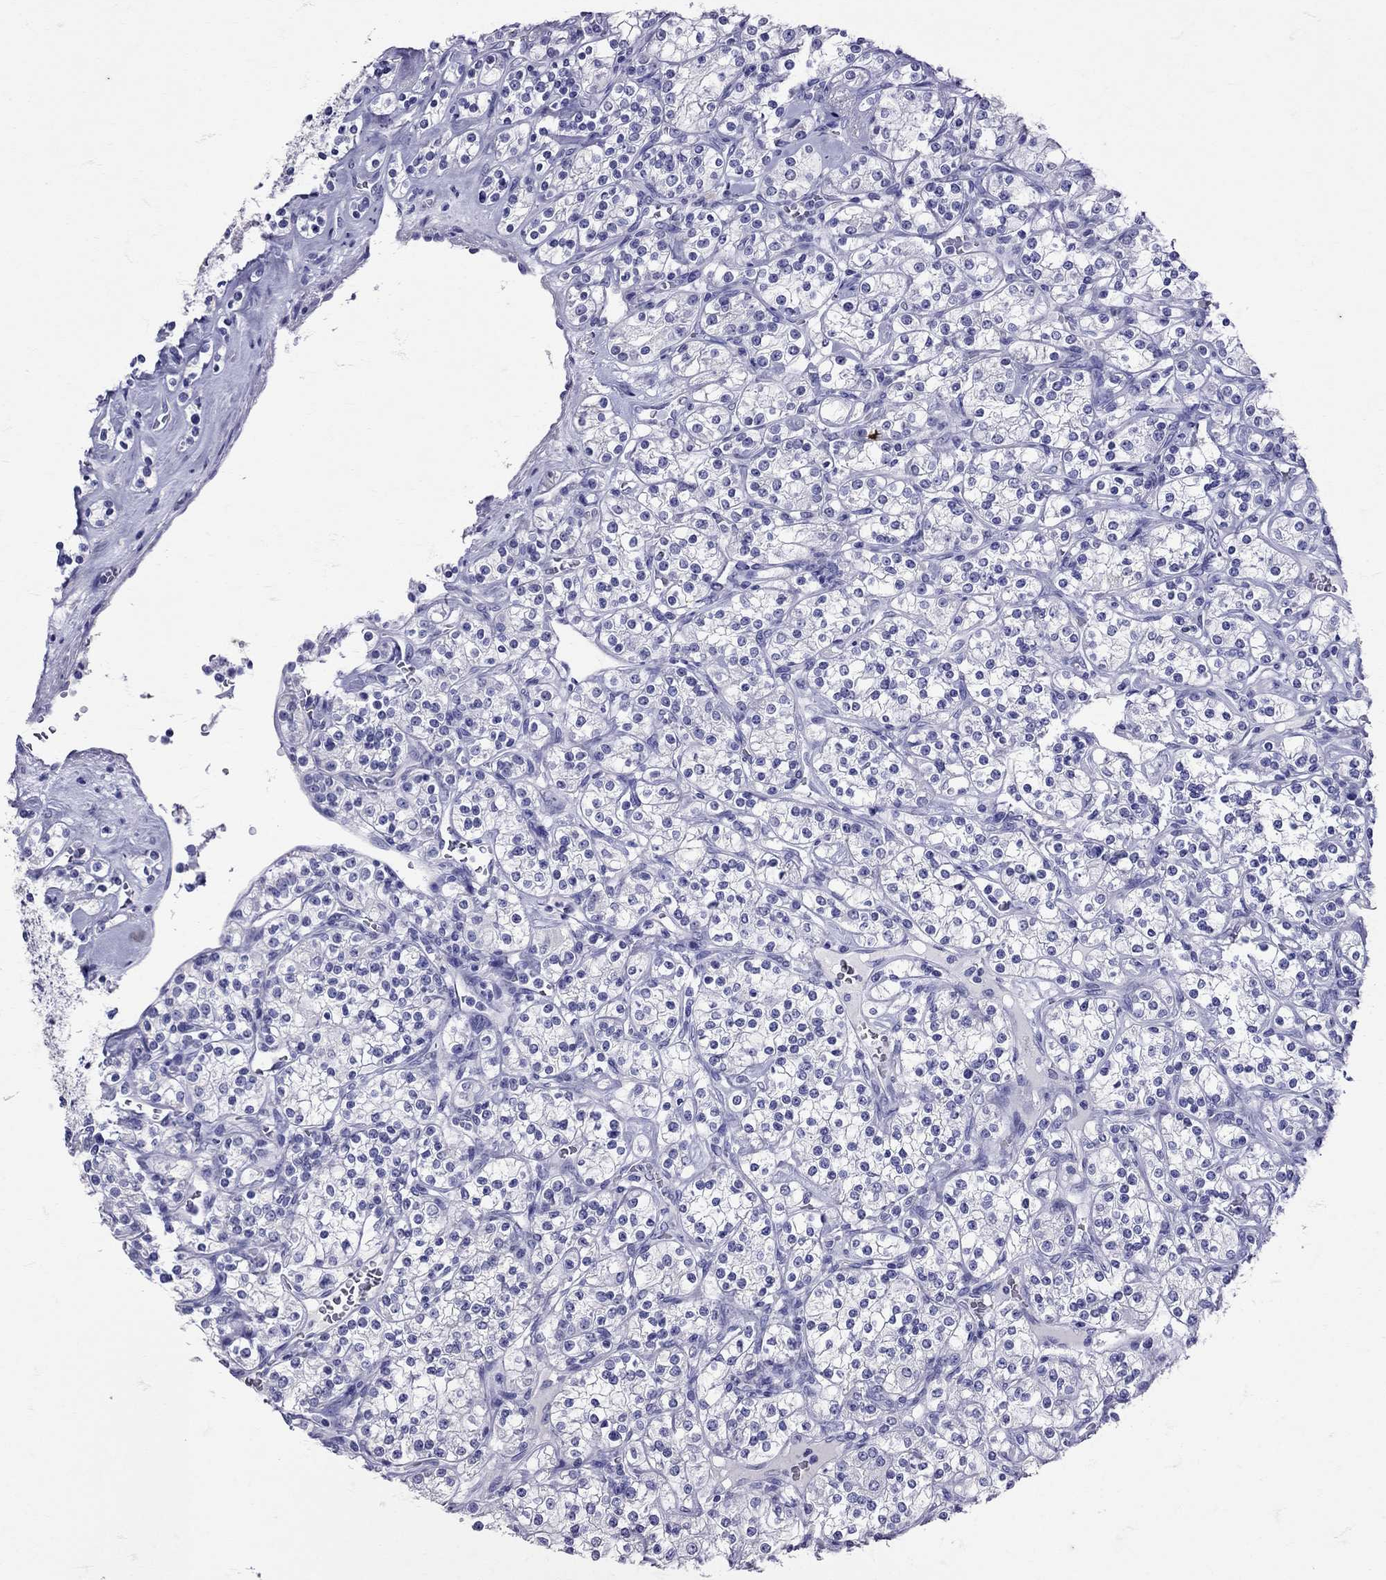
{"staining": {"intensity": "negative", "quantity": "none", "location": "none"}, "tissue": "renal cancer", "cell_type": "Tumor cells", "image_type": "cancer", "snomed": [{"axis": "morphology", "description": "Adenocarcinoma, NOS"}, {"axis": "topography", "description": "Kidney"}], "caption": "DAB immunohistochemical staining of renal cancer displays no significant positivity in tumor cells.", "gene": "AVP", "patient": {"sex": "male", "age": 77}}